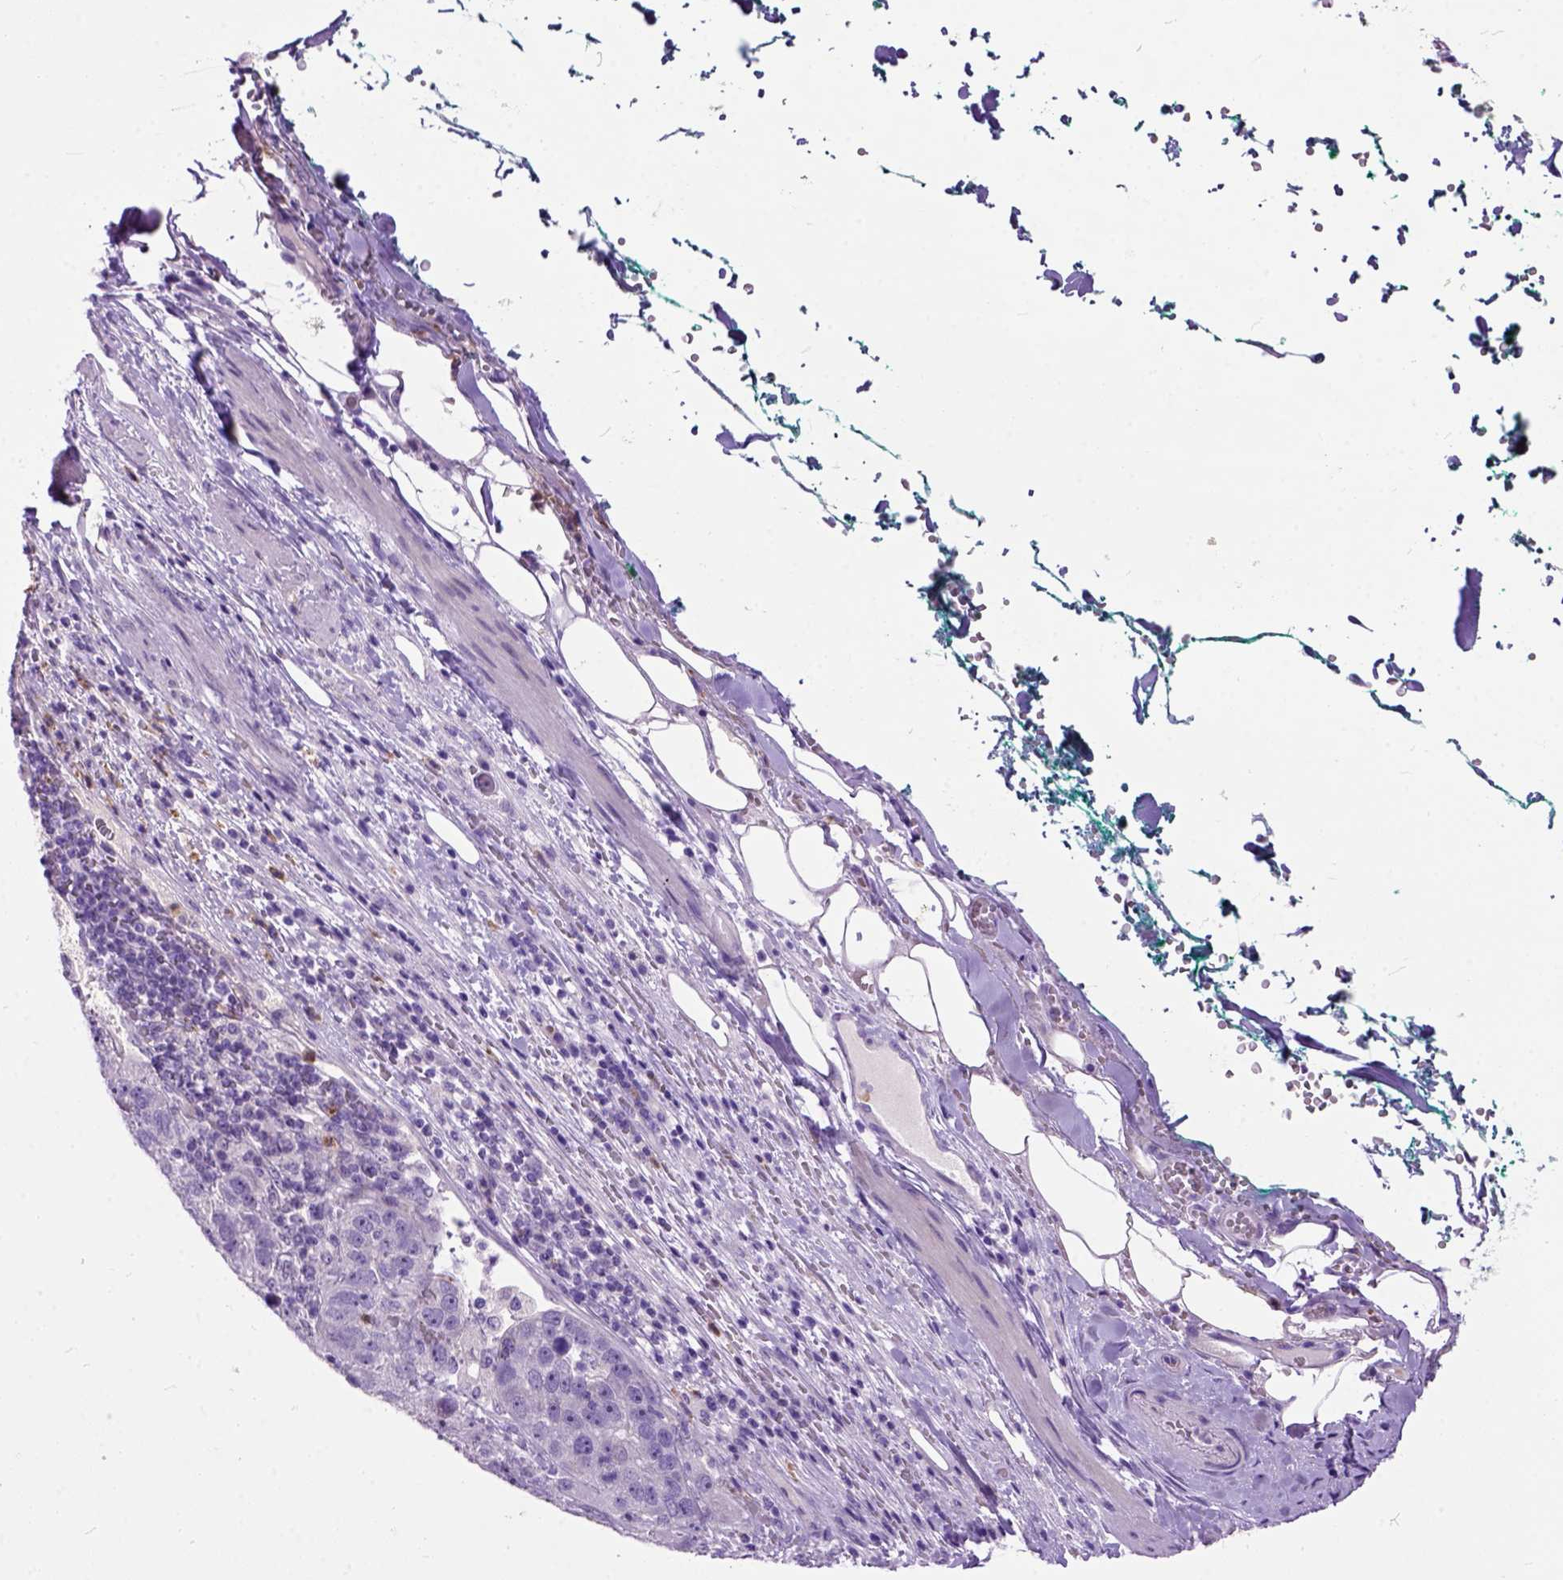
{"staining": {"intensity": "negative", "quantity": "none", "location": "none"}, "tissue": "pancreatic cancer", "cell_type": "Tumor cells", "image_type": "cancer", "snomed": [{"axis": "morphology", "description": "Adenocarcinoma, NOS"}, {"axis": "topography", "description": "Pancreas"}], "caption": "A high-resolution photomicrograph shows immunohistochemistry (IHC) staining of adenocarcinoma (pancreatic), which displays no significant staining in tumor cells. (Brightfield microscopy of DAB immunohistochemistry at high magnification).", "gene": "MAPT", "patient": {"sex": "female", "age": 61}}